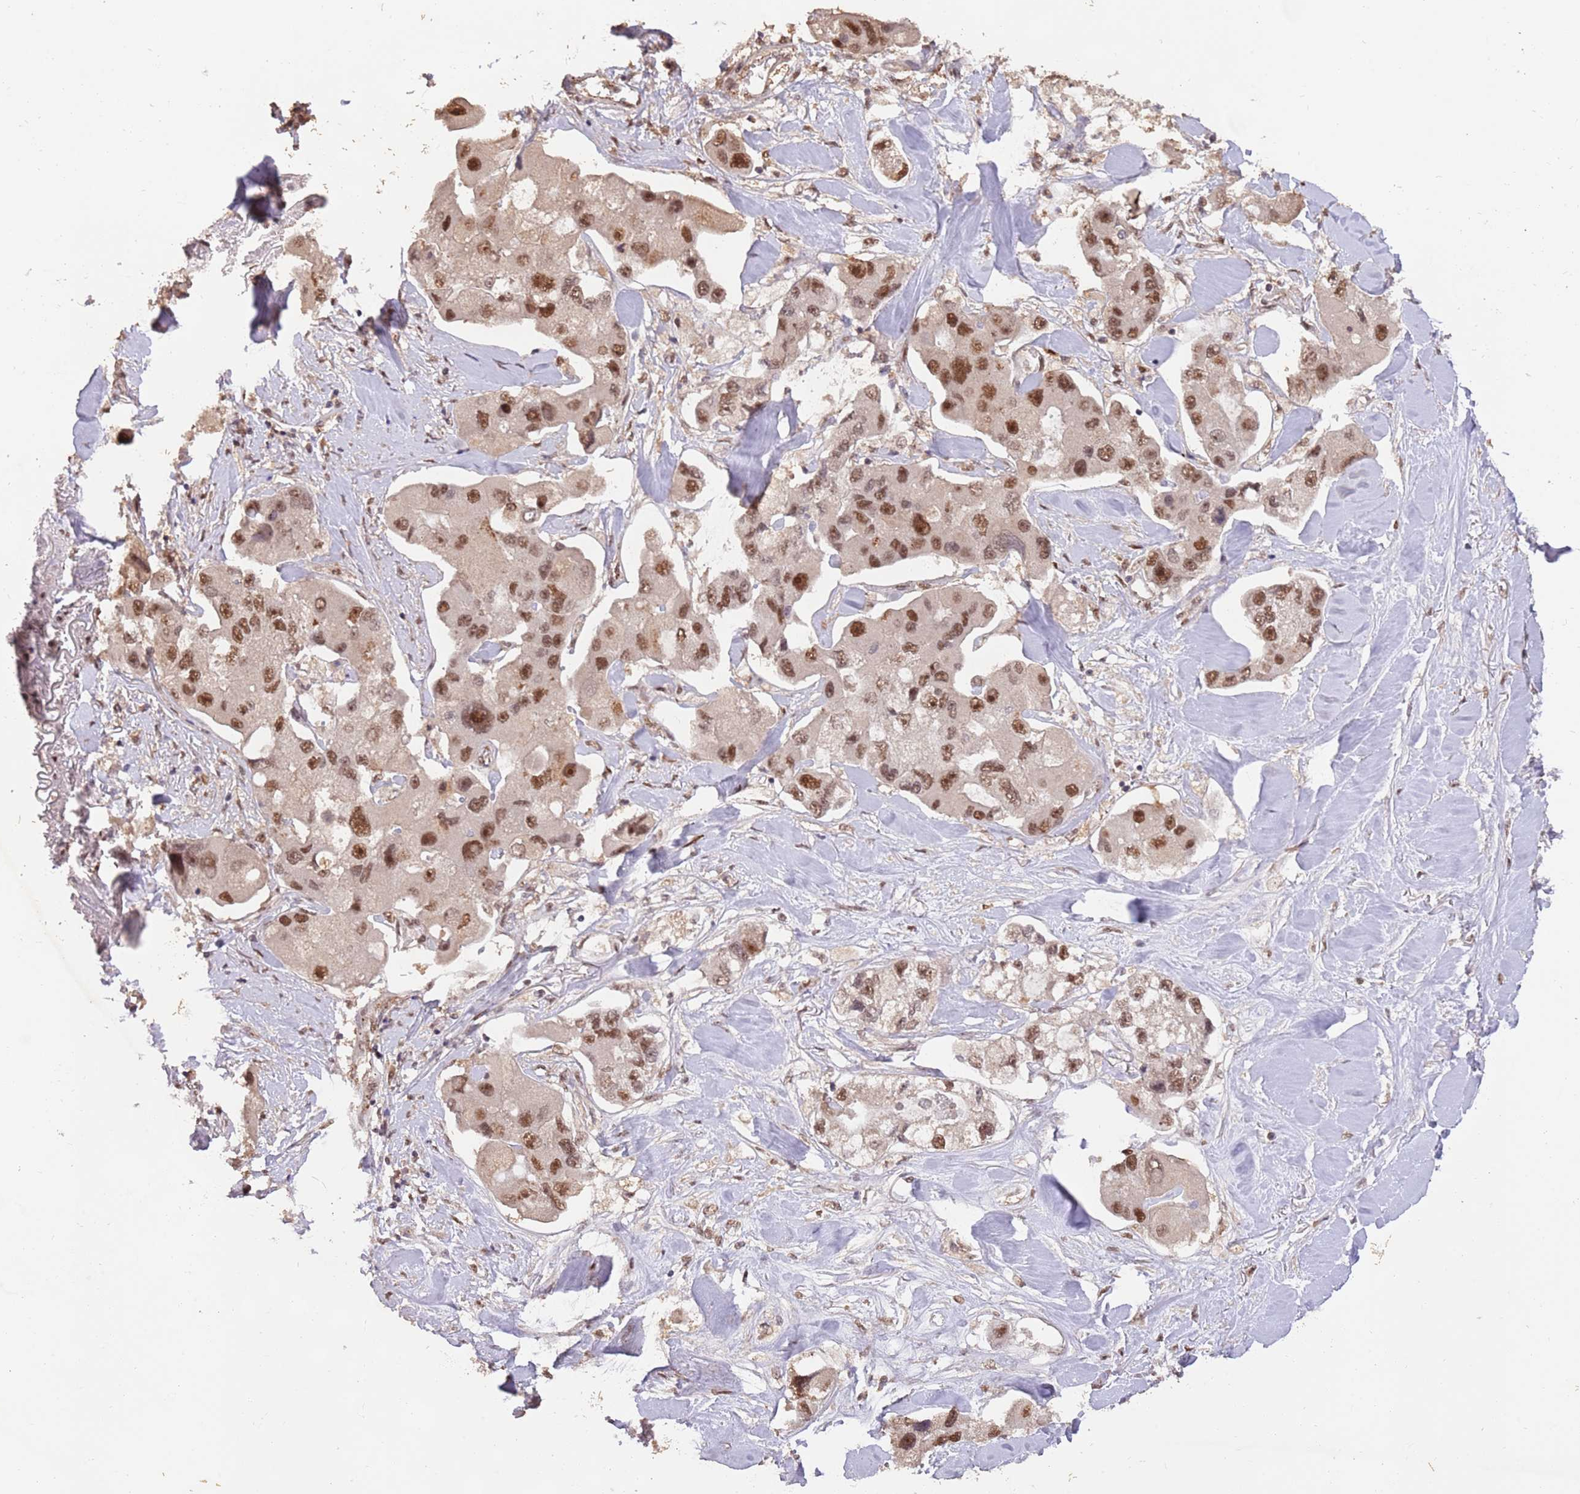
{"staining": {"intensity": "moderate", "quantity": ">75%", "location": "nuclear"}, "tissue": "lung cancer", "cell_type": "Tumor cells", "image_type": "cancer", "snomed": [{"axis": "morphology", "description": "Adenocarcinoma, NOS"}, {"axis": "topography", "description": "Lung"}], "caption": "Lung cancer stained with DAB (3,3'-diaminobenzidine) immunohistochemistry displays medium levels of moderate nuclear expression in approximately >75% of tumor cells. (Brightfield microscopy of DAB IHC at high magnification).", "gene": "RFXANK", "patient": {"sex": "female", "age": 54}}